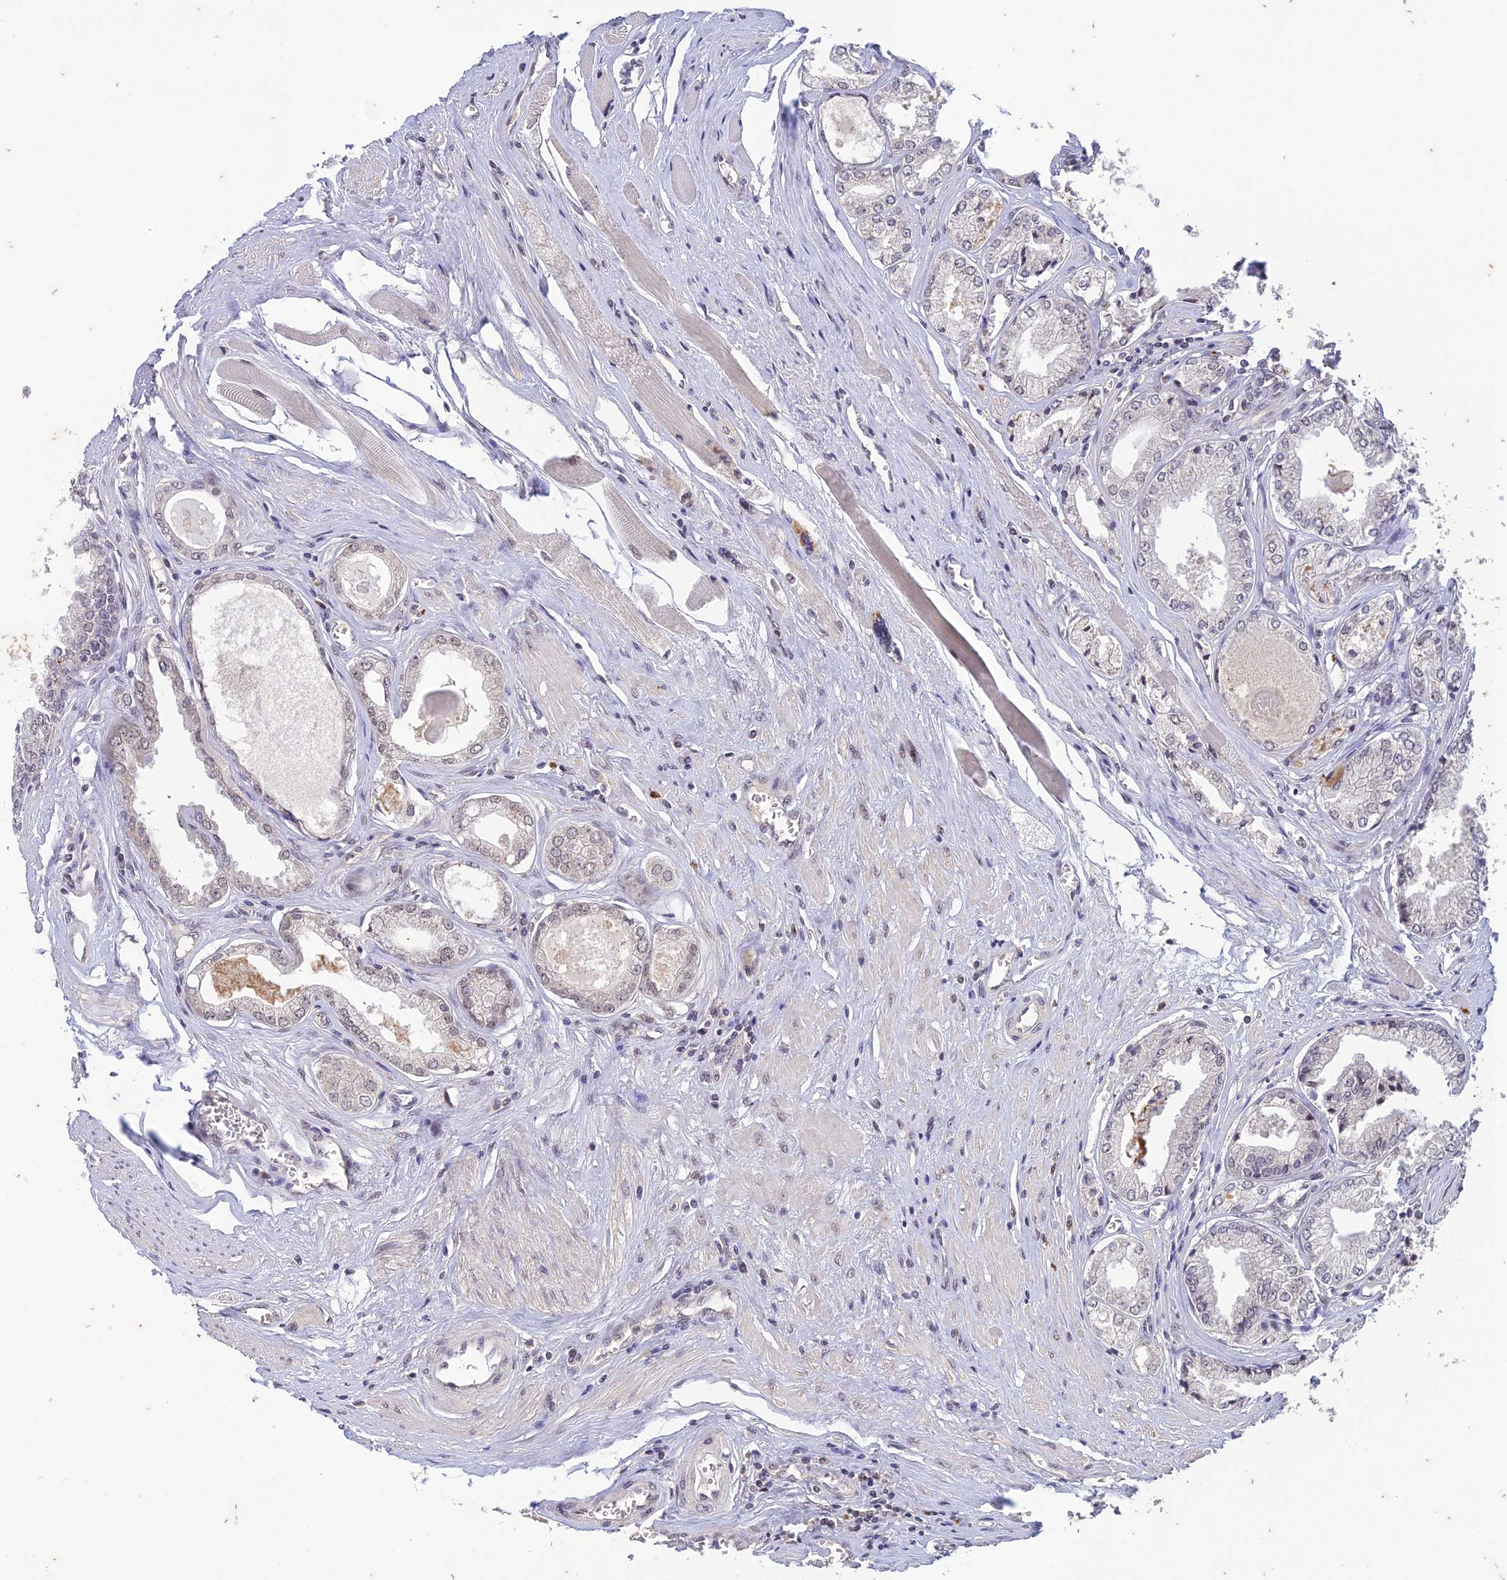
{"staining": {"intensity": "negative", "quantity": "none", "location": "none"}, "tissue": "prostate cancer", "cell_type": "Tumor cells", "image_type": "cancer", "snomed": [{"axis": "morphology", "description": "Adenocarcinoma, Low grade"}, {"axis": "topography", "description": "Prostate"}], "caption": "DAB immunohistochemical staining of prostate cancer (low-grade adenocarcinoma) exhibits no significant staining in tumor cells.", "gene": "POP4", "patient": {"sex": "male", "age": 60}}